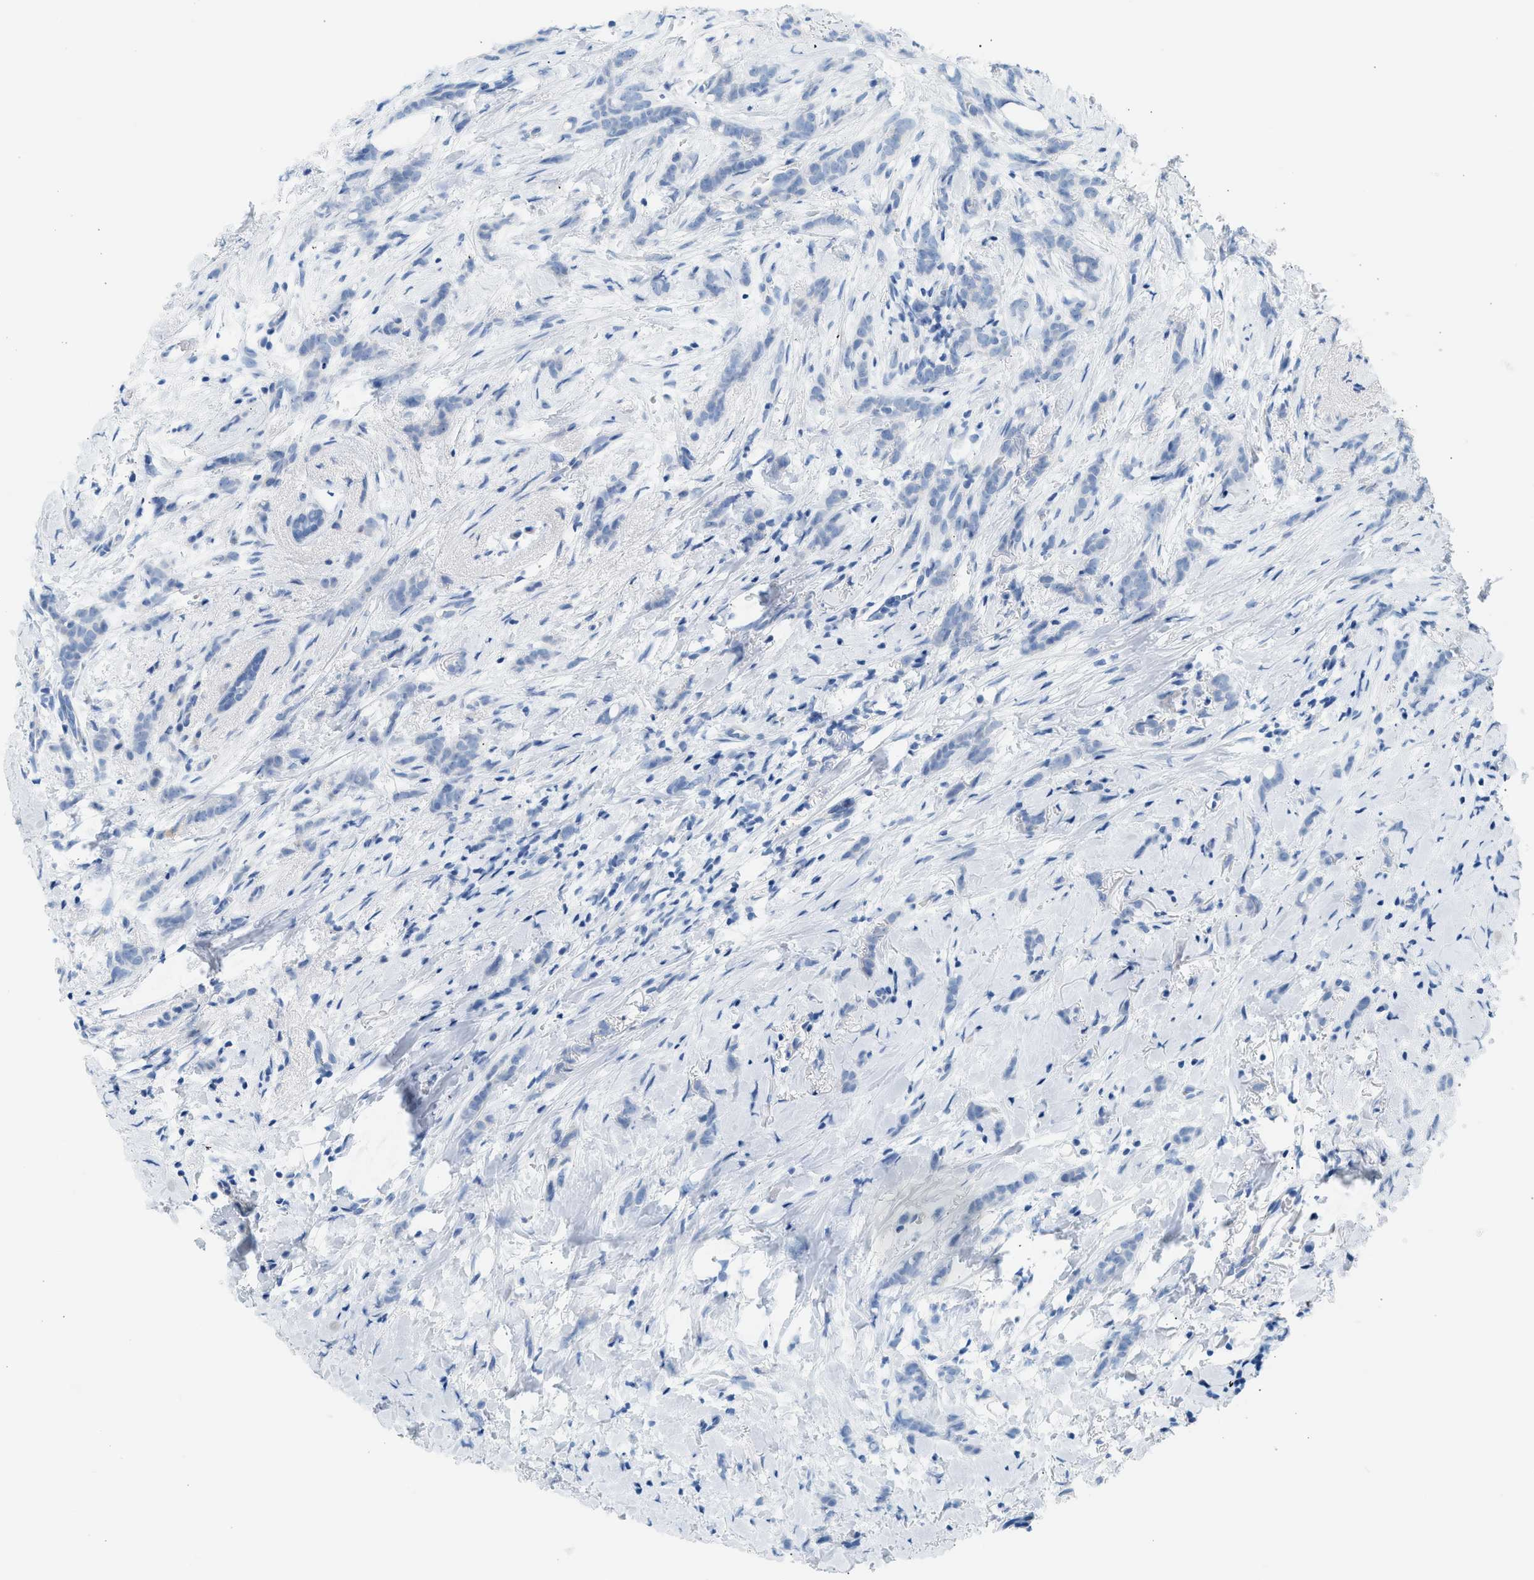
{"staining": {"intensity": "negative", "quantity": "none", "location": "none"}, "tissue": "breast cancer", "cell_type": "Tumor cells", "image_type": "cancer", "snomed": [{"axis": "morphology", "description": "Lobular carcinoma, in situ"}, {"axis": "morphology", "description": "Lobular carcinoma"}, {"axis": "topography", "description": "Breast"}], "caption": "Immunohistochemistry (IHC) photomicrograph of neoplastic tissue: breast cancer stained with DAB (3,3'-diaminobenzidine) shows no significant protein expression in tumor cells.", "gene": "NDUFS8", "patient": {"sex": "female", "age": 41}}